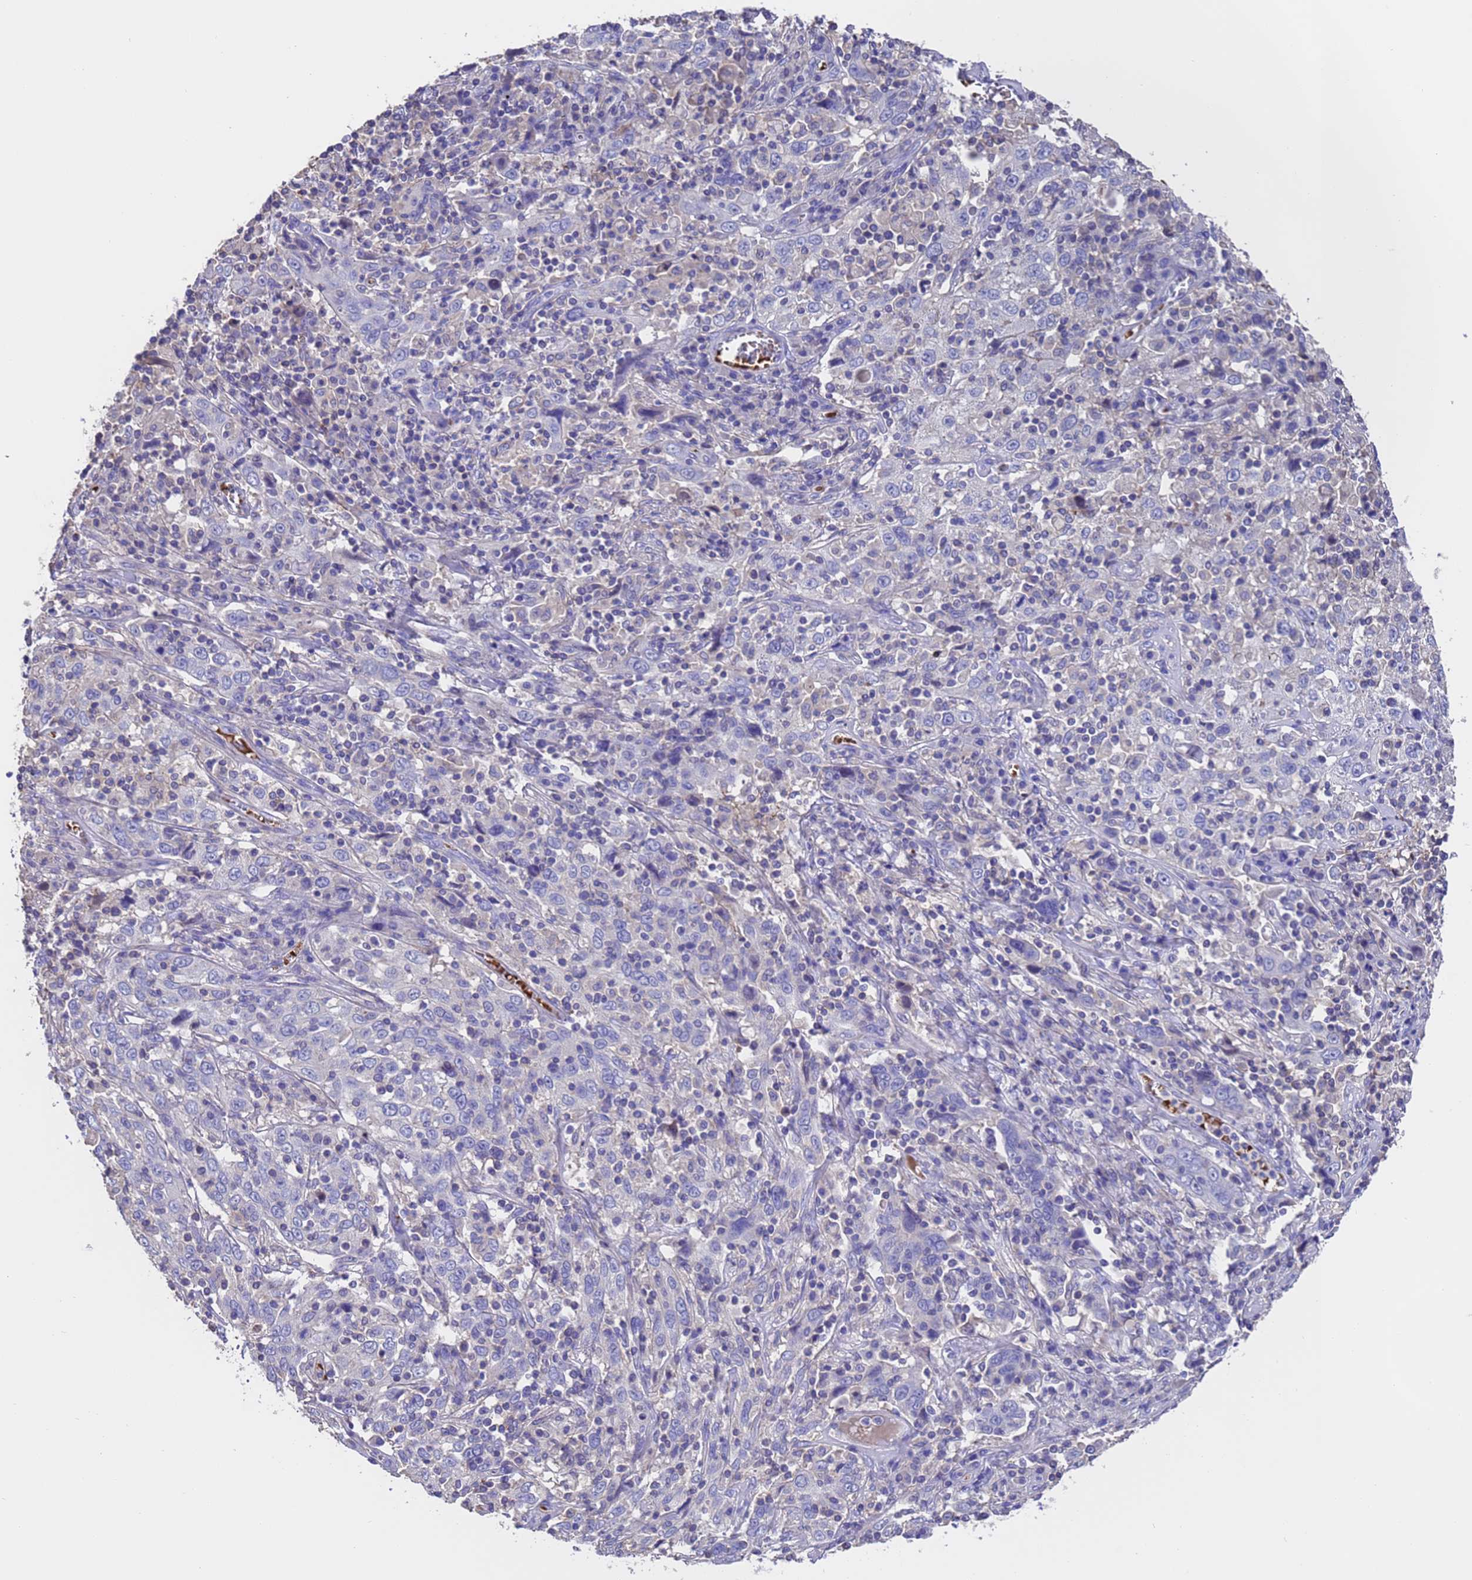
{"staining": {"intensity": "negative", "quantity": "none", "location": "none"}, "tissue": "cervical cancer", "cell_type": "Tumor cells", "image_type": "cancer", "snomed": [{"axis": "morphology", "description": "Squamous cell carcinoma, NOS"}, {"axis": "topography", "description": "Cervix"}], "caption": "Tumor cells are negative for brown protein staining in squamous cell carcinoma (cervical).", "gene": "ELP6", "patient": {"sex": "female", "age": 46}}